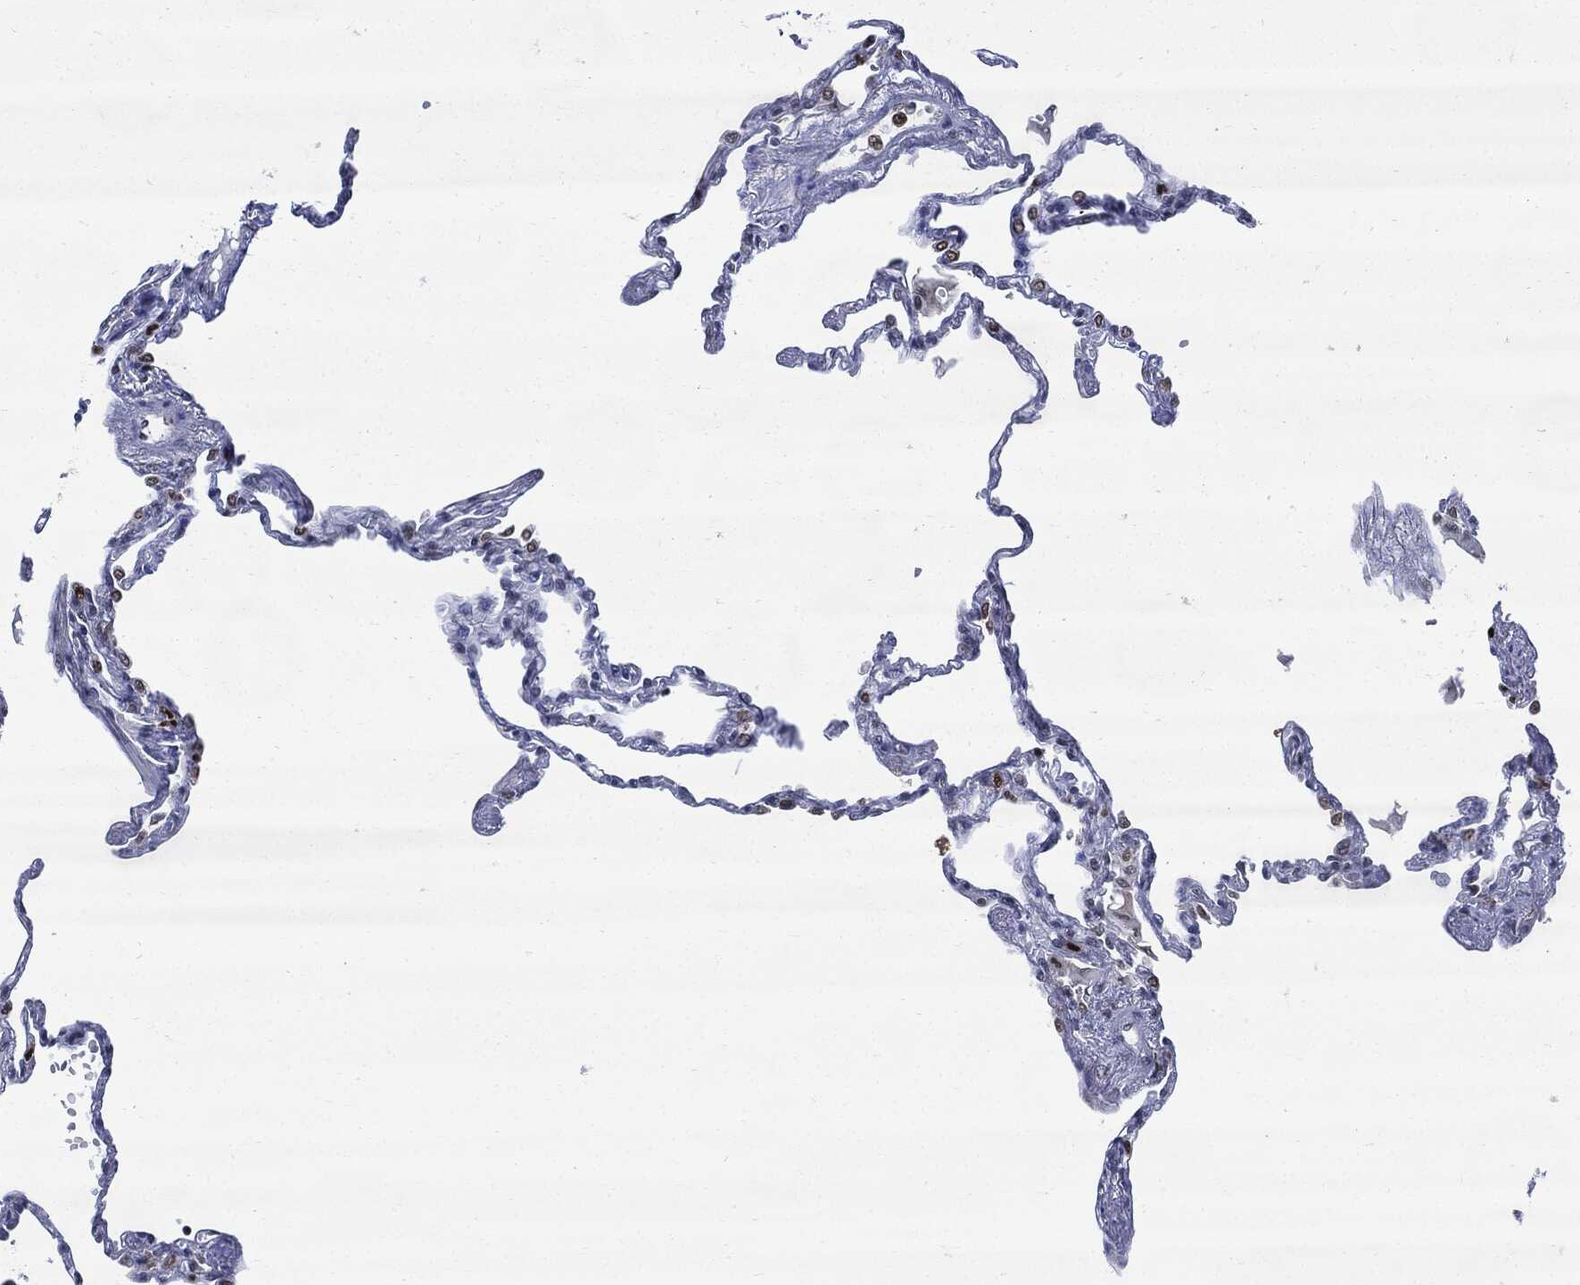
{"staining": {"intensity": "strong", "quantity": ">75%", "location": "nuclear"}, "tissue": "lung", "cell_type": "Alveolar cells", "image_type": "normal", "snomed": [{"axis": "morphology", "description": "Normal tissue, NOS"}, {"axis": "topography", "description": "Lung"}], "caption": "Immunohistochemical staining of normal lung demonstrates high levels of strong nuclear staining in about >75% of alveolar cells. (DAB (3,3'-diaminobenzidine) IHC, brown staining for protein, blue staining for nuclei).", "gene": "PCNA", "patient": {"sex": "male", "age": 78}}